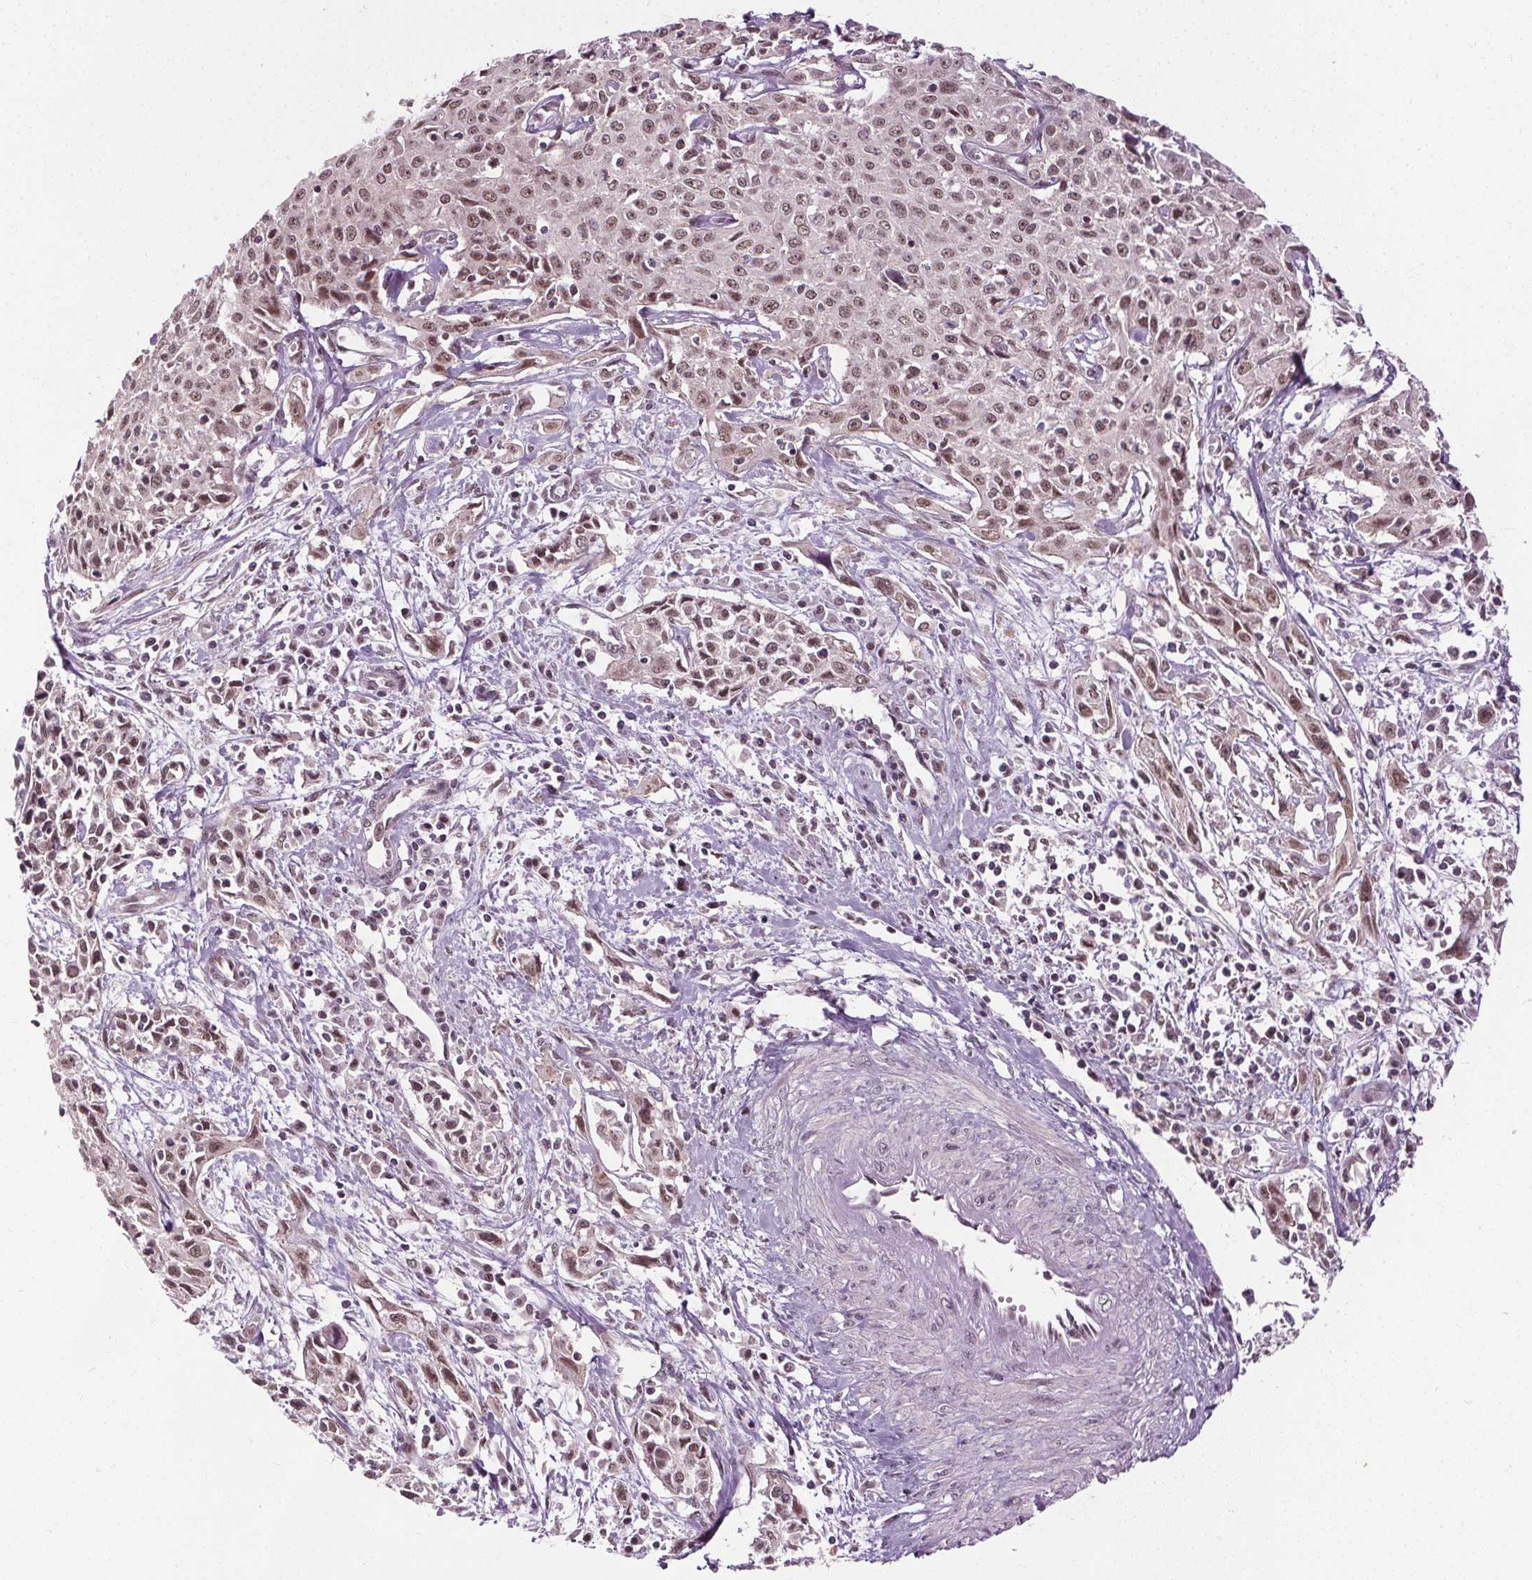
{"staining": {"intensity": "moderate", "quantity": ">75%", "location": "nuclear"}, "tissue": "cervical cancer", "cell_type": "Tumor cells", "image_type": "cancer", "snomed": [{"axis": "morphology", "description": "Squamous cell carcinoma, NOS"}, {"axis": "topography", "description": "Cervix"}], "caption": "Cervical cancer was stained to show a protein in brown. There is medium levels of moderate nuclear staining in about >75% of tumor cells.", "gene": "MED6", "patient": {"sex": "female", "age": 38}}